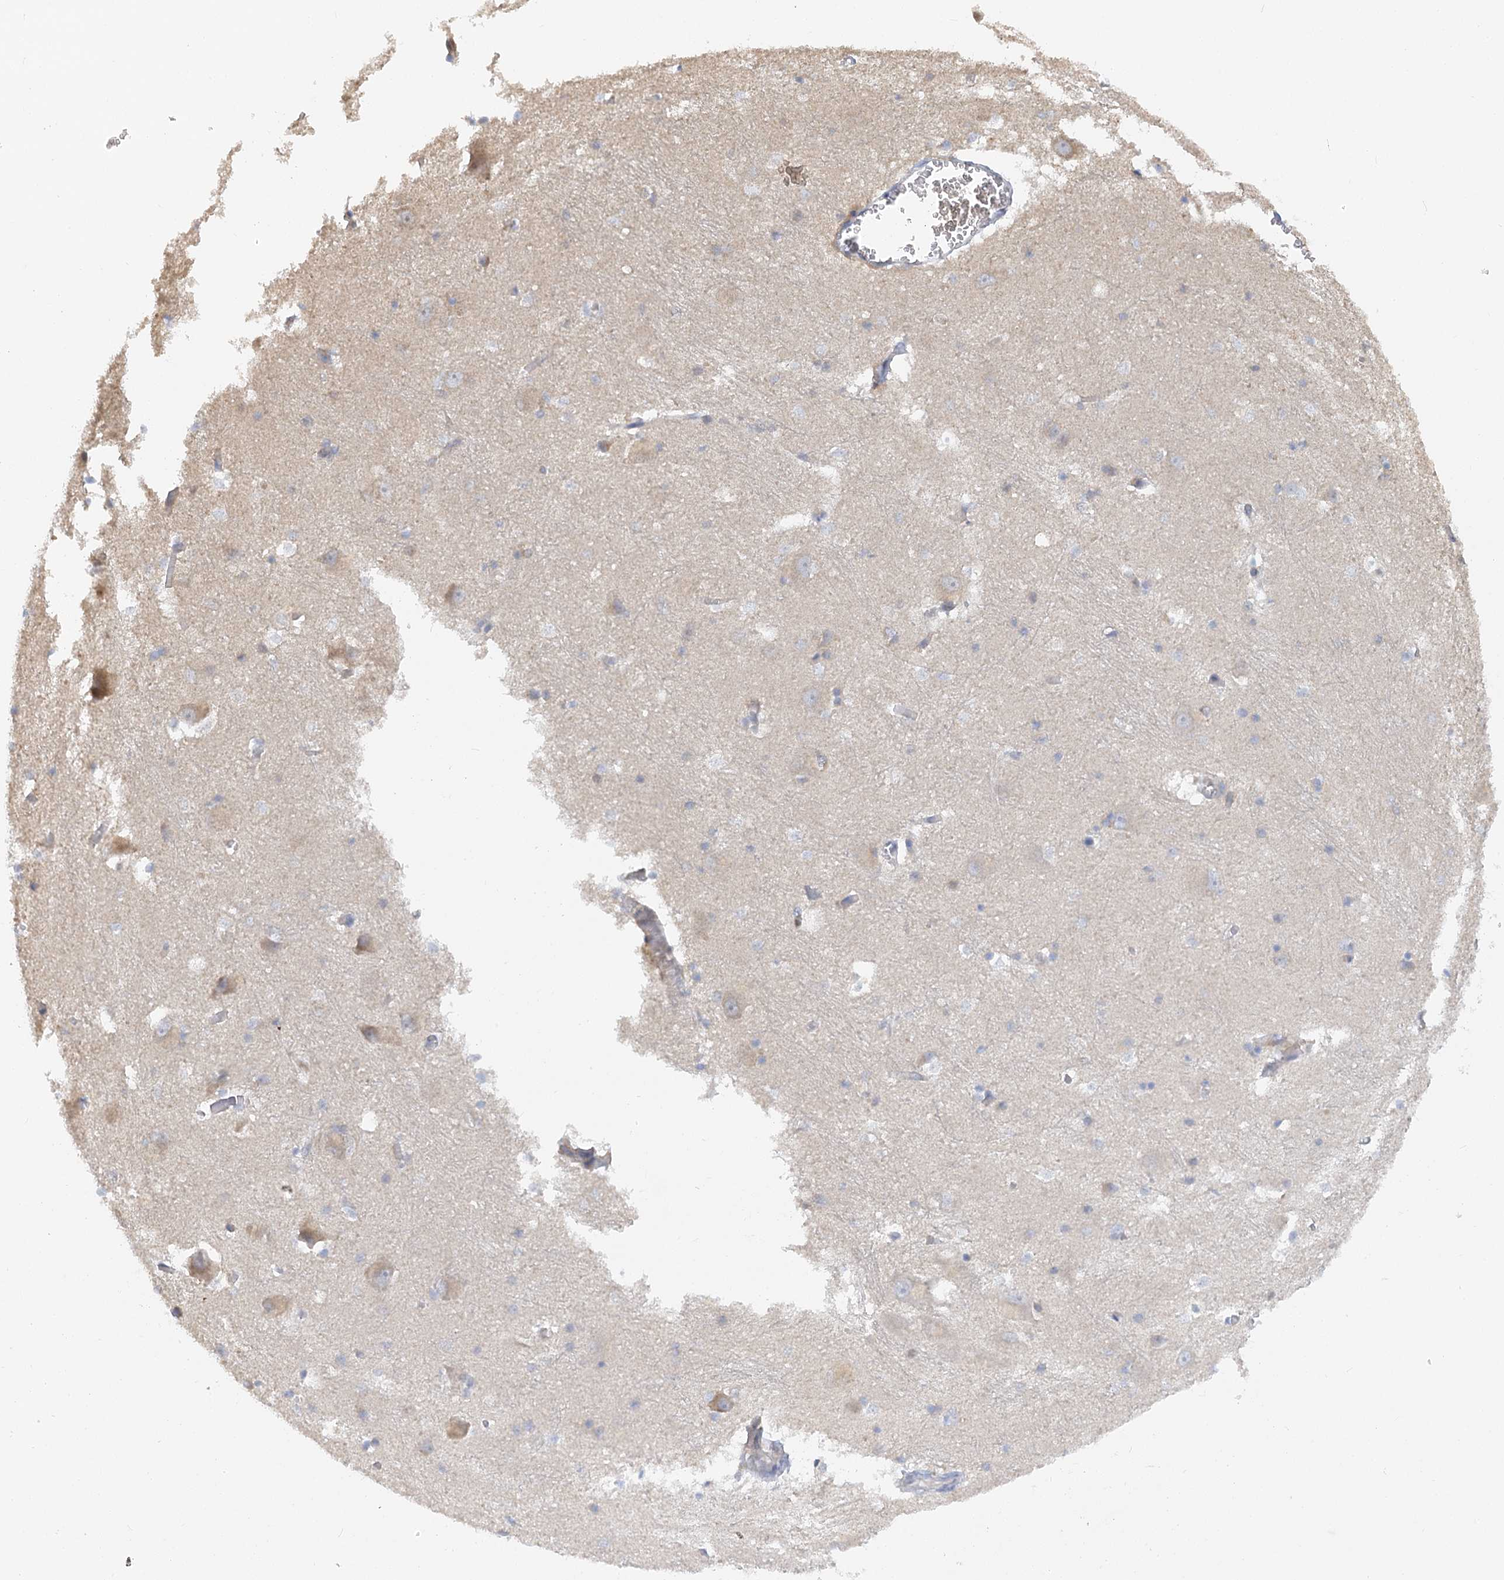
{"staining": {"intensity": "weak", "quantity": "<25%", "location": "cytoplasmic/membranous"}, "tissue": "caudate", "cell_type": "Glial cells", "image_type": "normal", "snomed": [{"axis": "morphology", "description": "Normal tissue, NOS"}, {"axis": "topography", "description": "Lateral ventricle wall"}], "caption": "High power microscopy image of an immunohistochemistry (IHC) micrograph of unremarkable caudate, revealing no significant staining in glial cells.", "gene": "NELL2", "patient": {"sex": "male", "age": 37}}